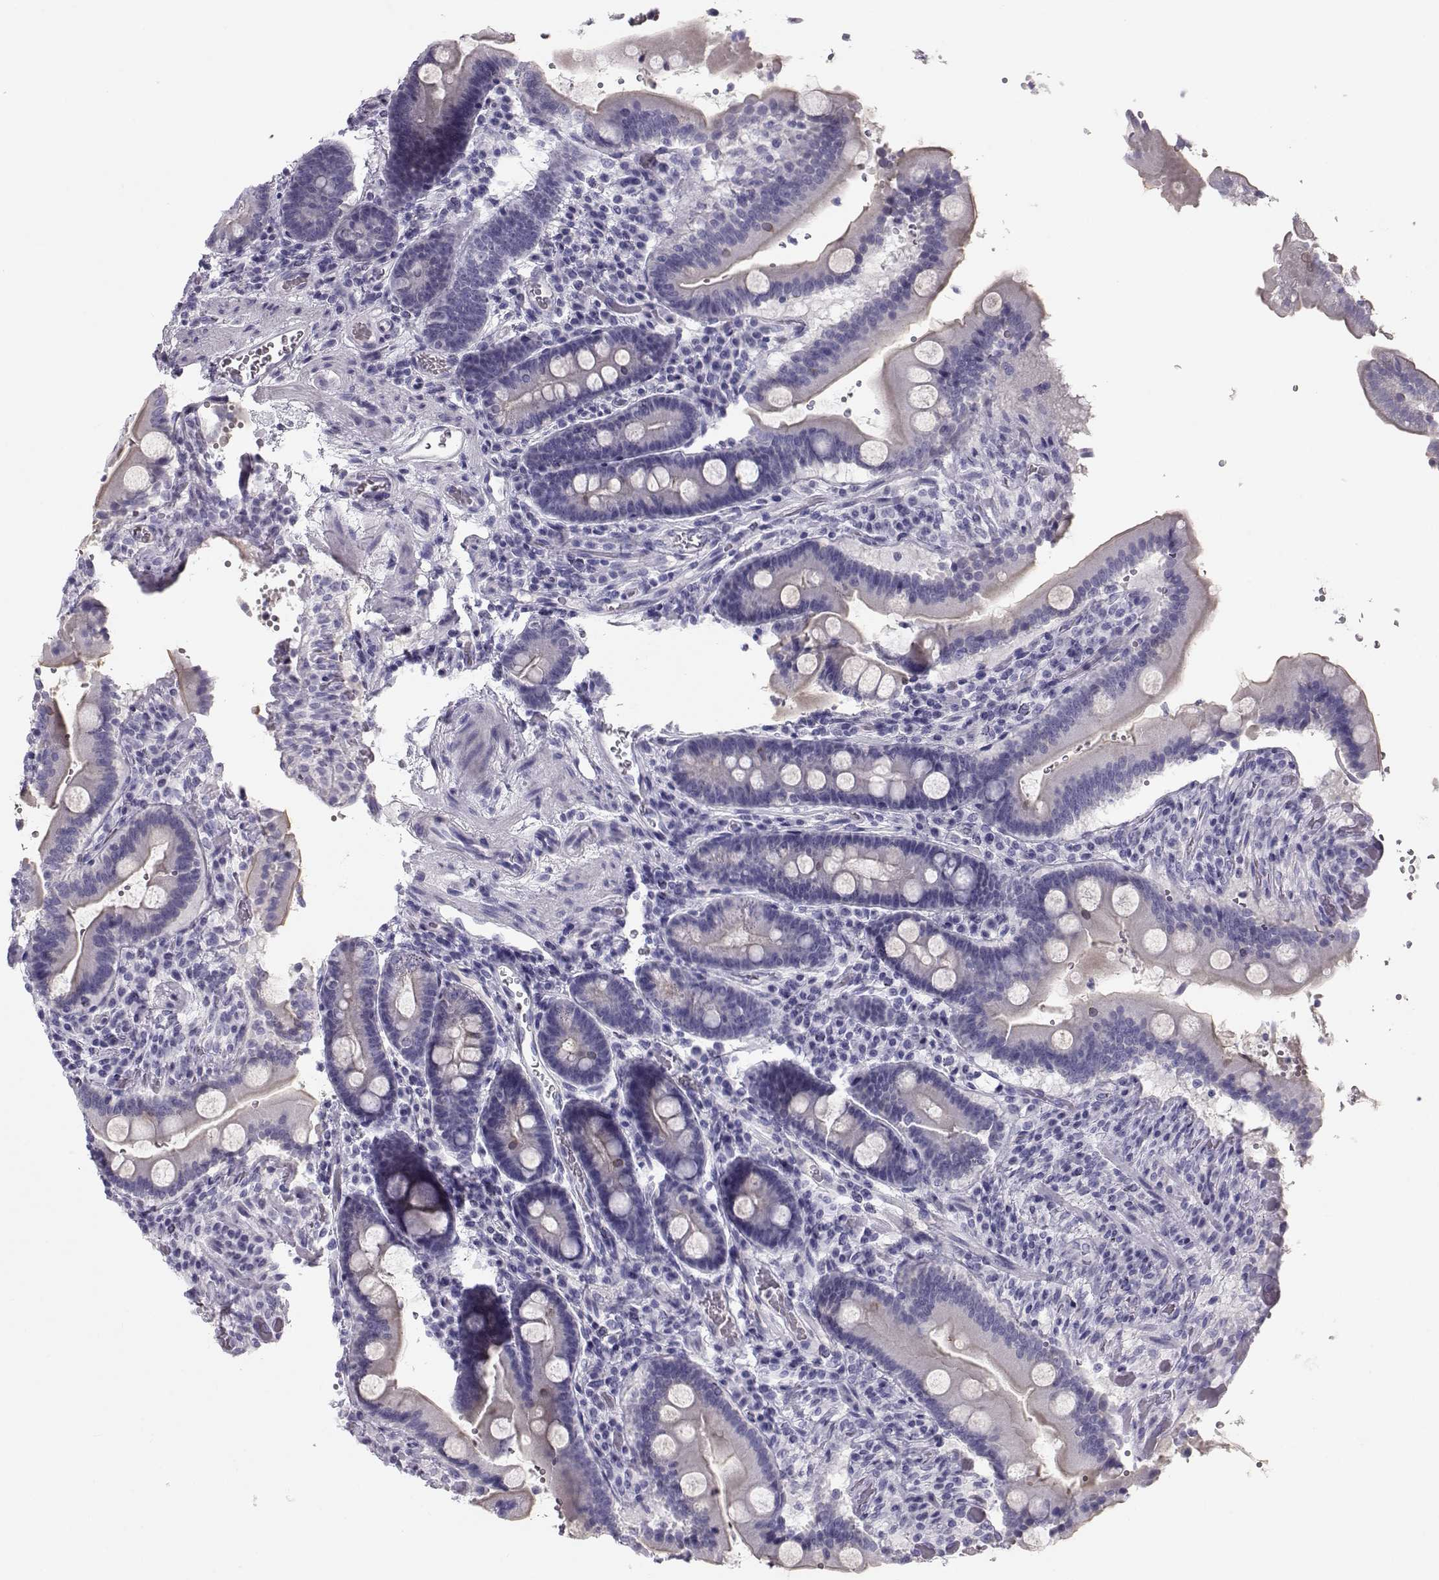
{"staining": {"intensity": "weak", "quantity": "<25%", "location": "cytoplasmic/membranous"}, "tissue": "duodenum", "cell_type": "Glandular cells", "image_type": "normal", "snomed": [{"axis": "morphology", "description": "Normal tissue, NOS"}, {"axis": "topography", "description": "Duodenum"}], "caption": "Glandular cells show no significant protein expression in benign duodenum.", "gene": "GPR26", "patient": {"sex": "female", "age": 62}}